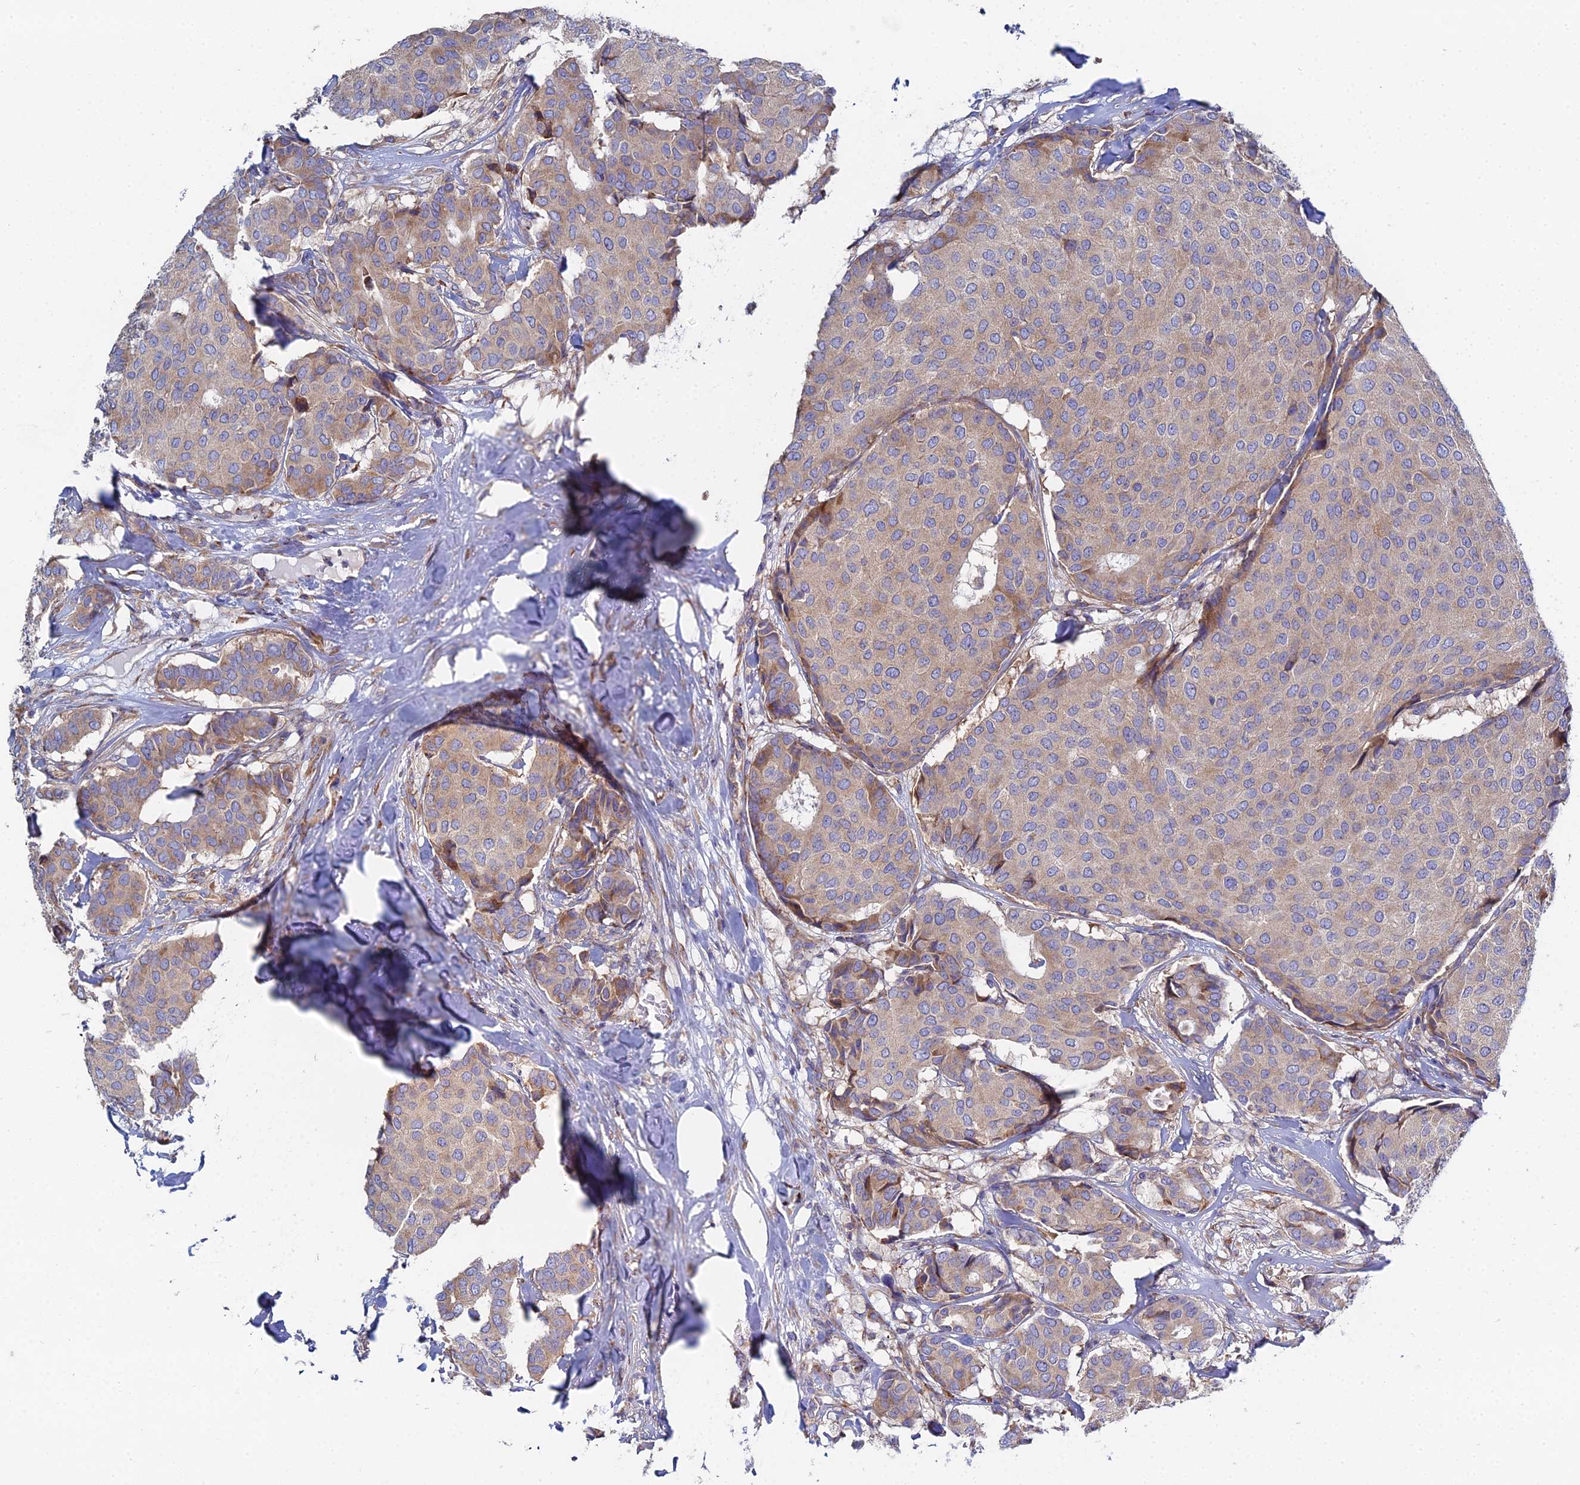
{"staining": {"intensity": "weak", "quantity": "25%-75%", "location": "cytoplasmic/membranous"}, "tissue": "breast cancer", "cell_type": "Tumor cells", "image_type": "cancer", "snomed": [{"axis": "morphology", "description": "Duct carcinoma"}, {"axis": "topography", "description": "Breast"}], "caption": "Breast intraductal carcinoma stained with IHC reveals weak cytoplasmic/membranous staining in approximately 25%-75% of tumor cells.", "gene": "CLCN3", "patient": {"sex": "female", "age": 75}}